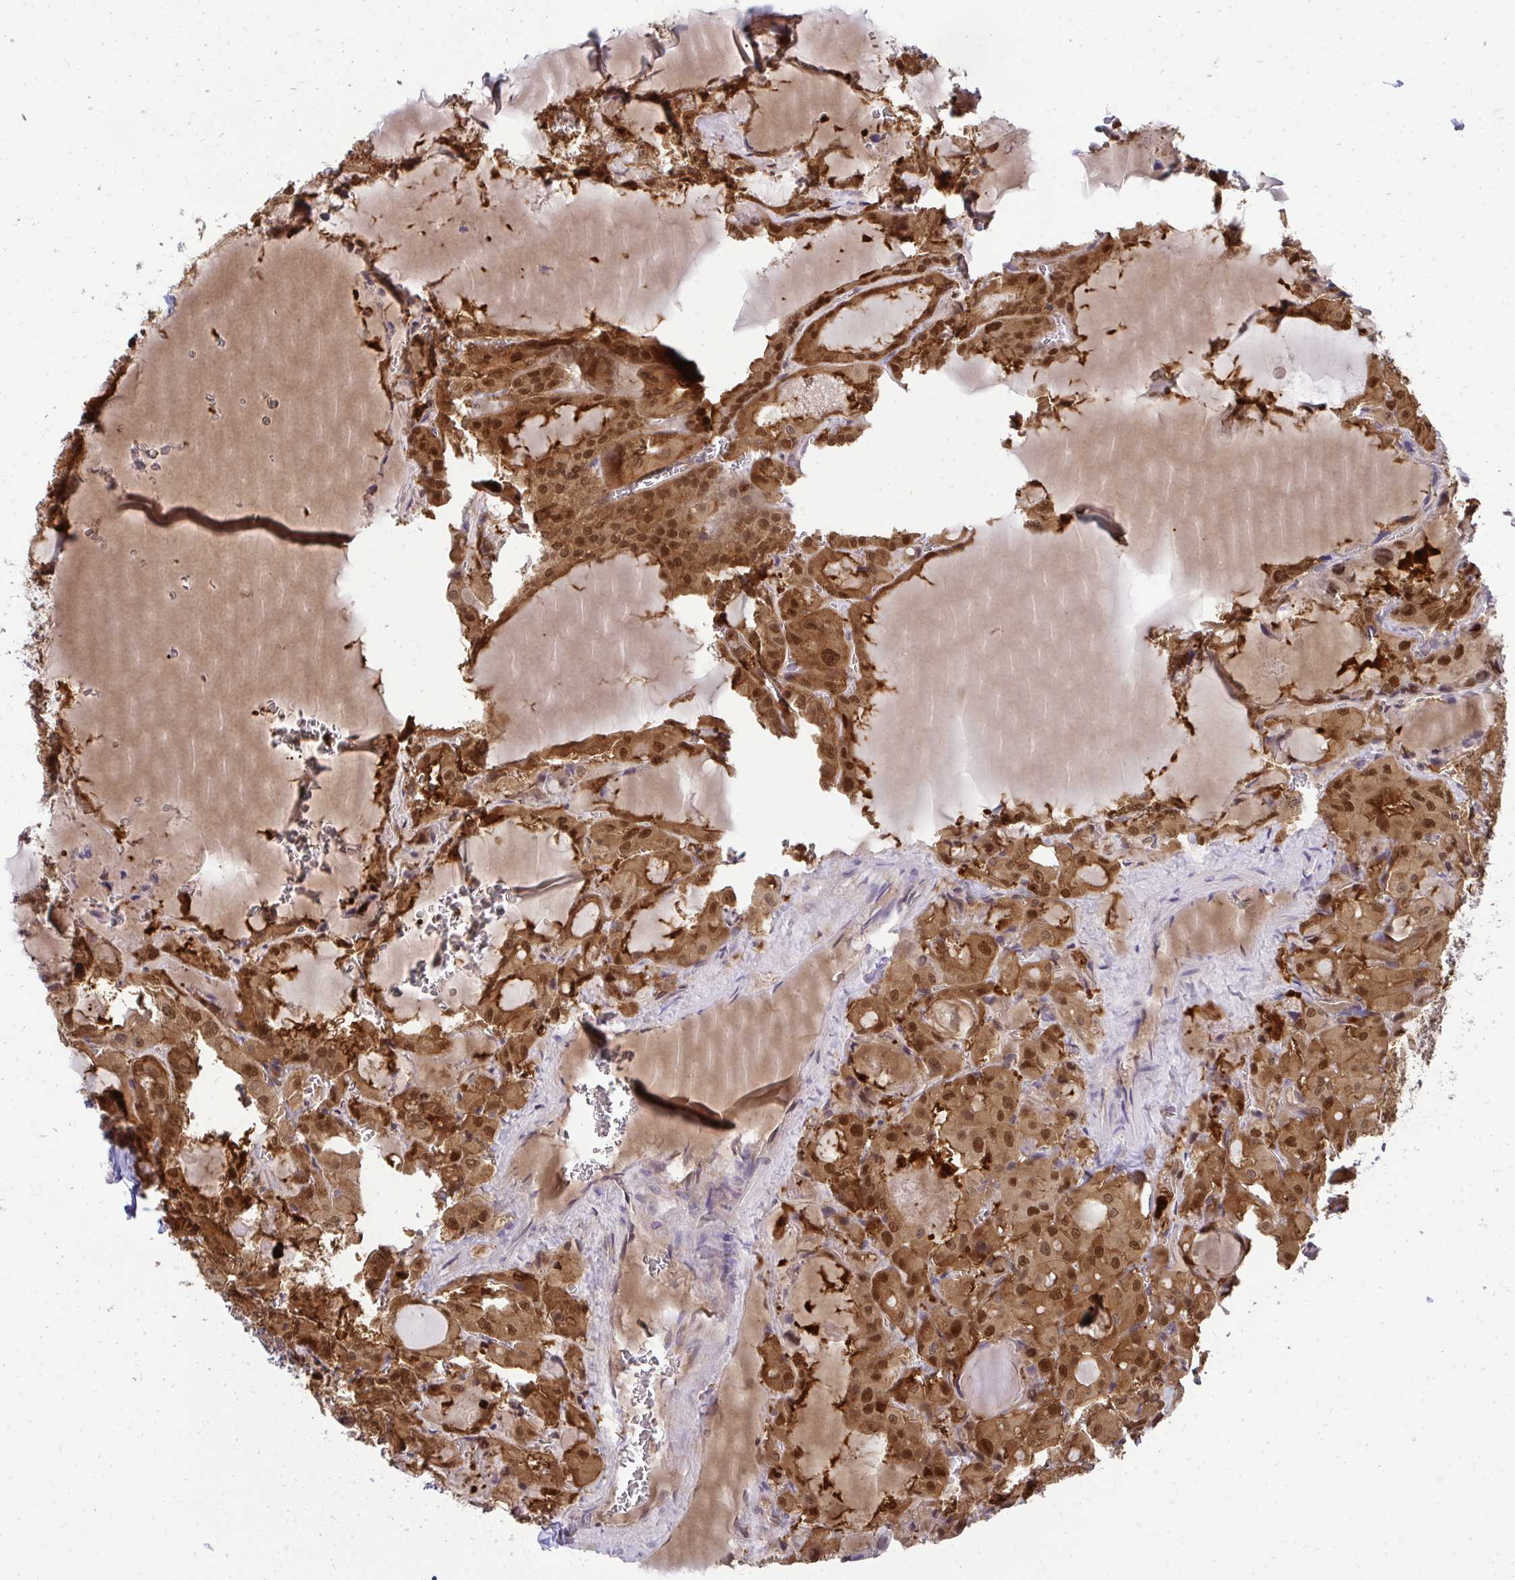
{"staining": {"intensity": "moderate", "quantity": ">75%", "location": "cytoplasmic/membranous,nuclear"}, "tissue": "thyroid cancer", "cell_type": "Tumor cells", "image_type": "cancer", "snomed": [{"axis": "morphology", "description": "Papillary adenocarcinoma, NOS"}, {"axis": "topography", "description": "Thyroid gland"}], "caption": "Approximately >75% of tumor cells in human thyroid papillary adenocarcinoma show moderate cytoplasmic/membranous and nuclear protein staining as visualized by brown immunohistochemical staining.", "gene": "HDHD2", "patient": {"sex": "male", "age": 87}}